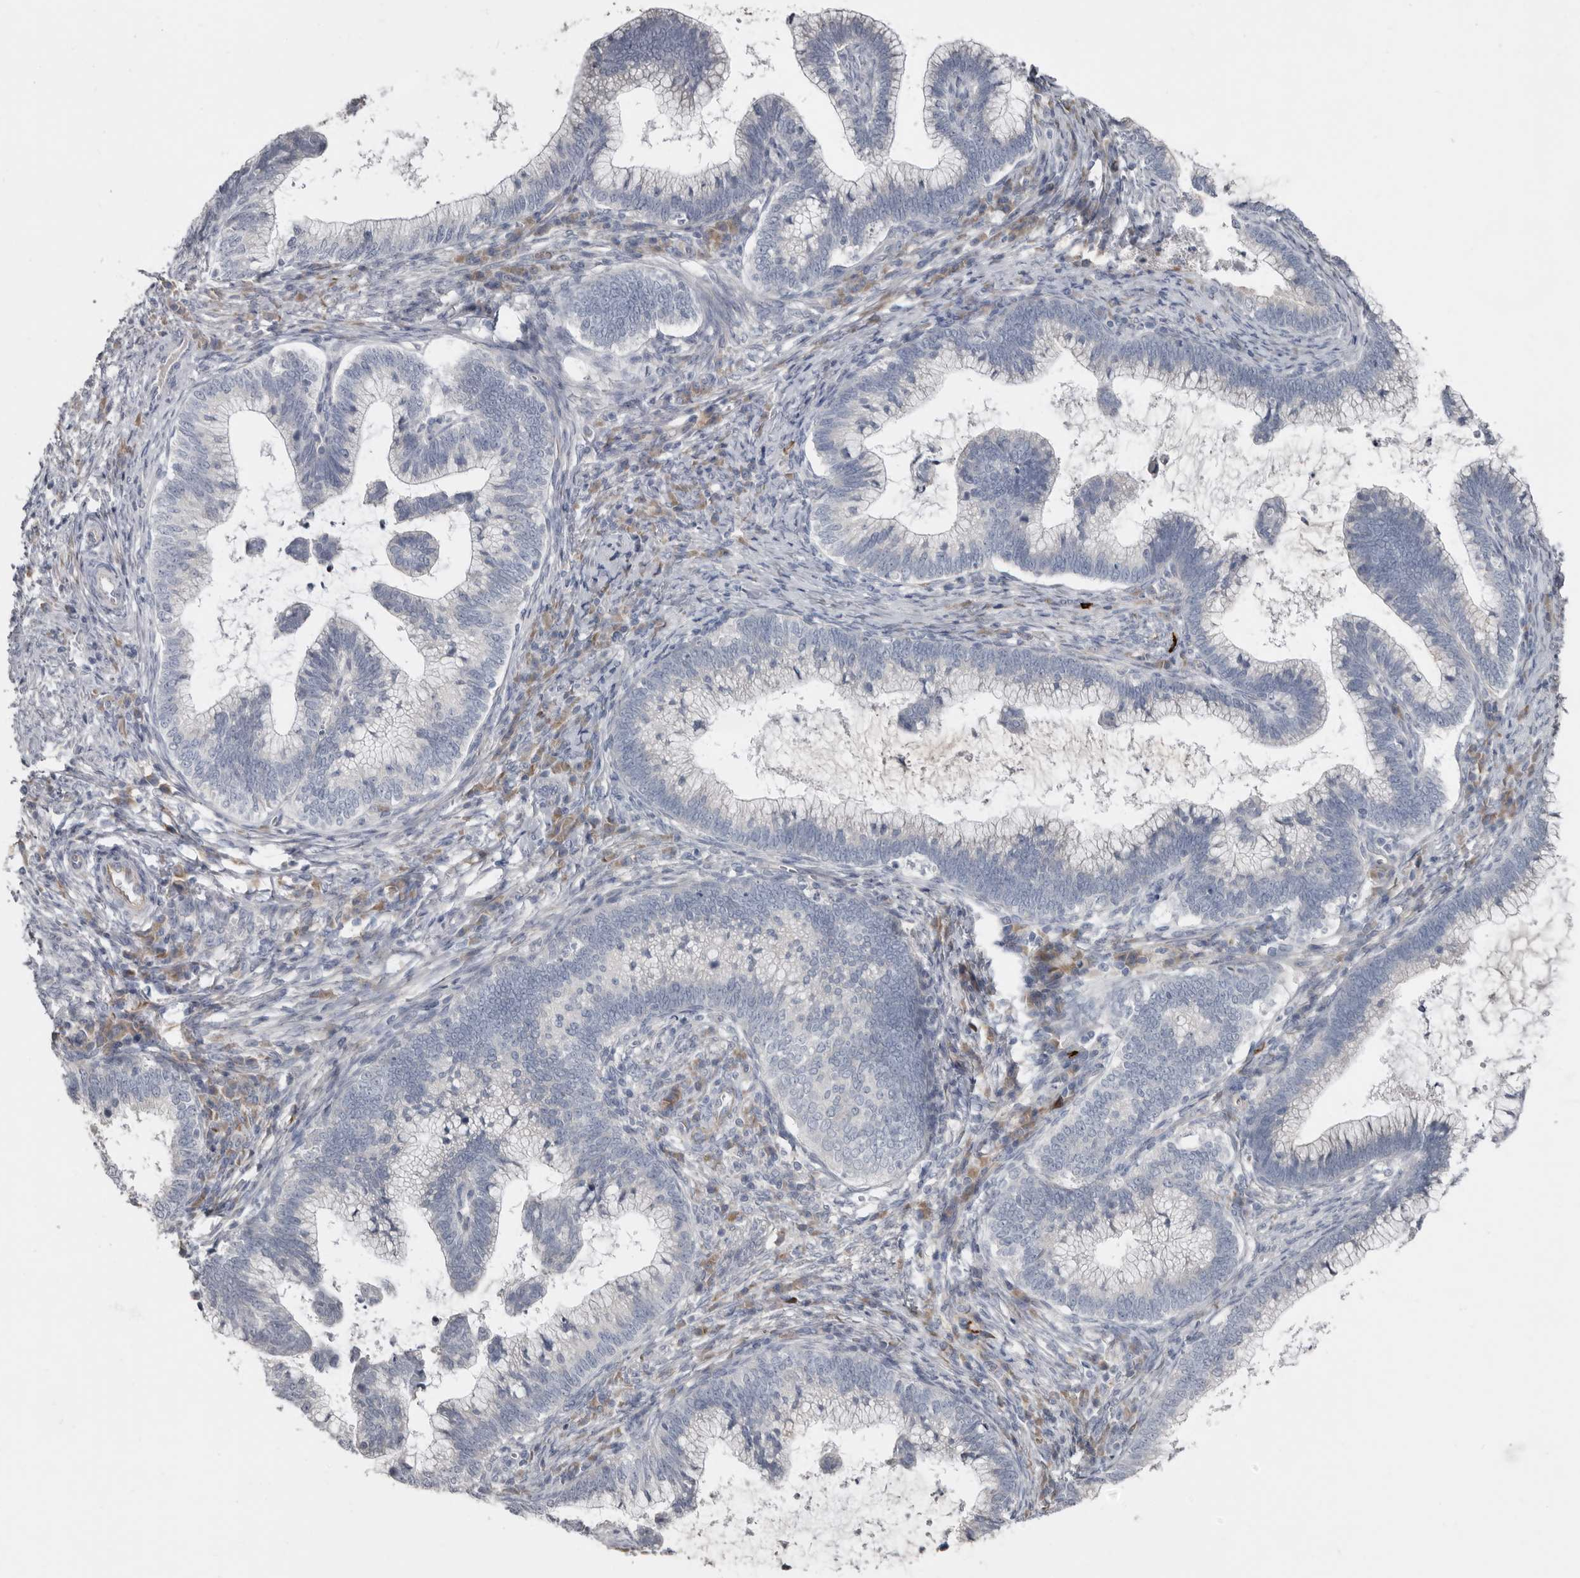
{"staining": {"intensity": "negative", "quantity": "none", "location": "none"}, "tissue": "cervical cancer", "cell_type": "Tumor cells", "image_type": "cancer", "snomed": [{"axis": "morphology", "description": "Adenocarcinoma, NOS"}, {"axis": "topography", "description": "Cervix"}], "caption": "This is an immunohistochemistry micrograph of human cervical adenocarcinoma. There is no staining in tumor cells.", "gene": "ZNF114", "patient": {"sex": "female", "age": 36}}